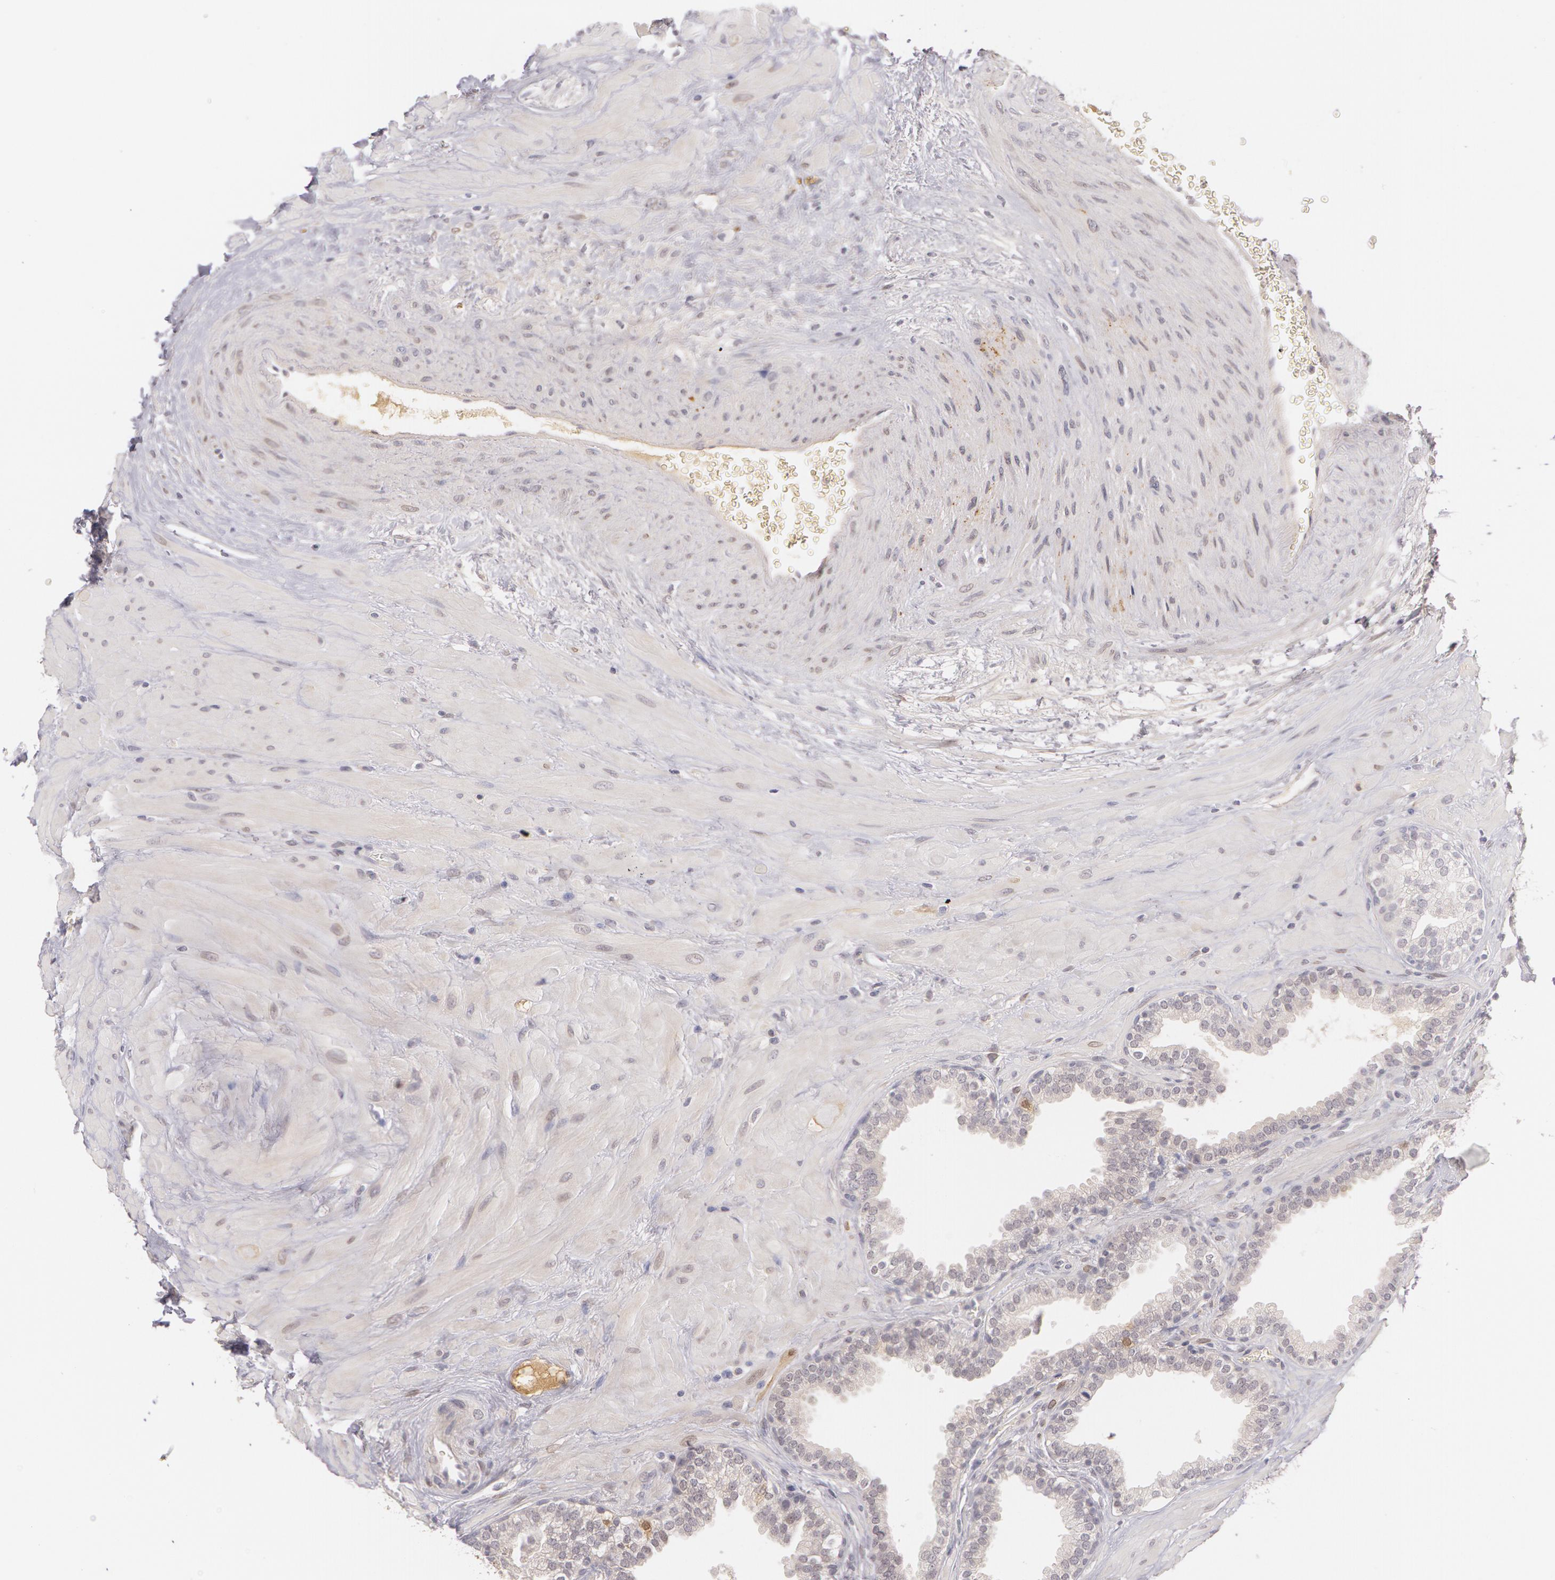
{"staining": {"intensity": "weak", "quantity": "25%-75%", "location": "cytoplasmic/membranous"}, "tissue": "prostate", "cell_type": "Glandular cells", "image_type": "normal", "snomed": [{"axis": "morphology", "description": "Normal tissue, NOS"}, {"axis": "topography", "description": "Prostate"}], "caption": "Protein expression analysis of unremarkable prostate reveals weak cytoplasmic/membranous positivity in about 25%-75% of glandular cells.", "gene": "LBP", "patient": {"sex": "male", "age": 51}}